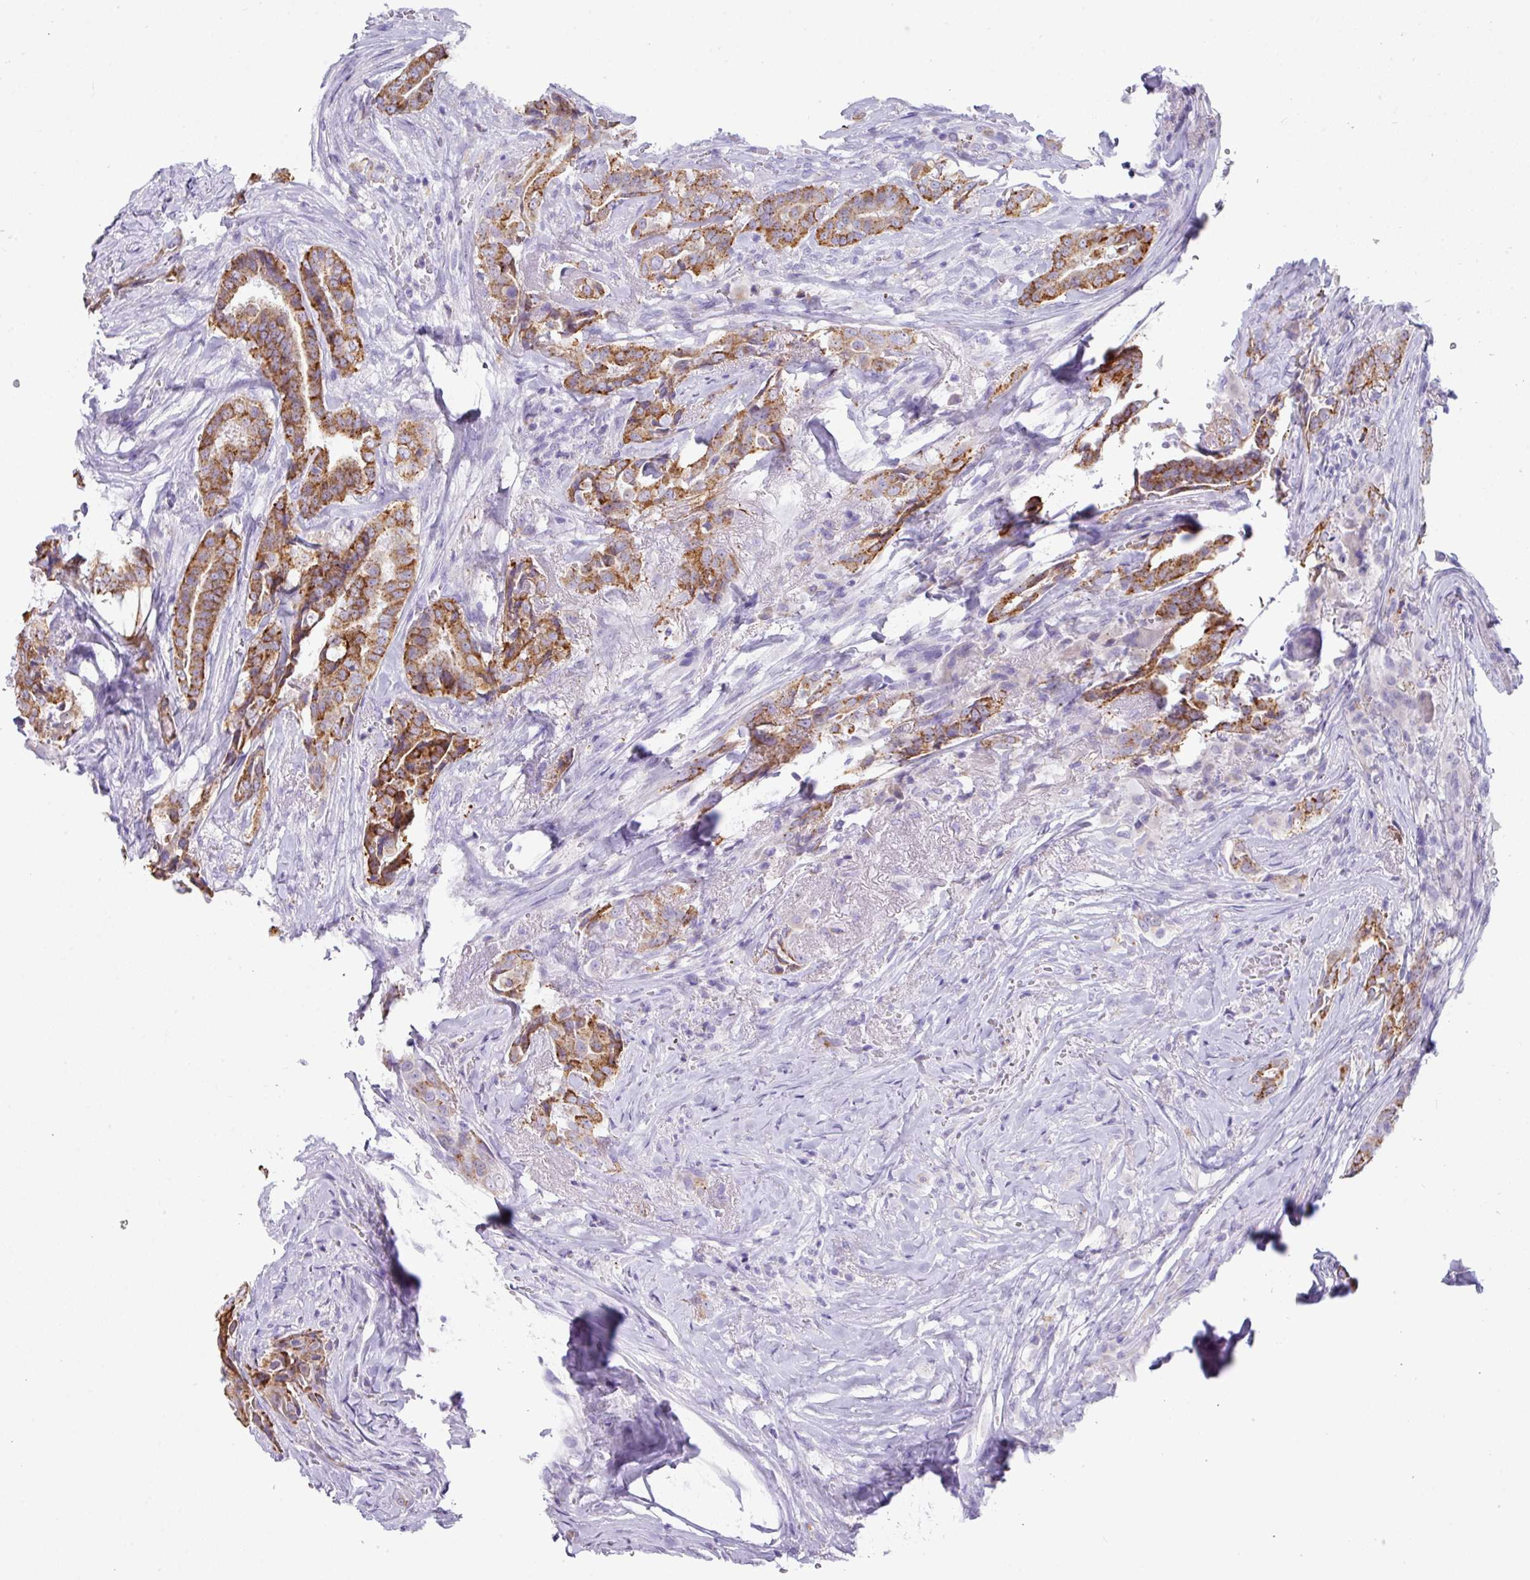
{"staining": {"intensity": "strong", "quantity": ">75%", "location": "cytoplasmic/membranous"}, "tissue": "thyroid cancer", "cell_type": "Tumor cells", "image_type": "cancer", "snomed": [{"axis": "morphology", "description": "Papillary adenocarcinoma, NOS"}, {"axis": "topography", "description": "Thyroid gland"}], "caption": "Strong cytoplasmic/membranous protein staining is identified in approximately >75% of tumor cells in thyroid papillary adenocarcinoma. (DAB IHC, brown staining for protein, blue staining for nuclei).", "gene": "NCCRP1", "patient": {"sex": "male", "age": 61}}